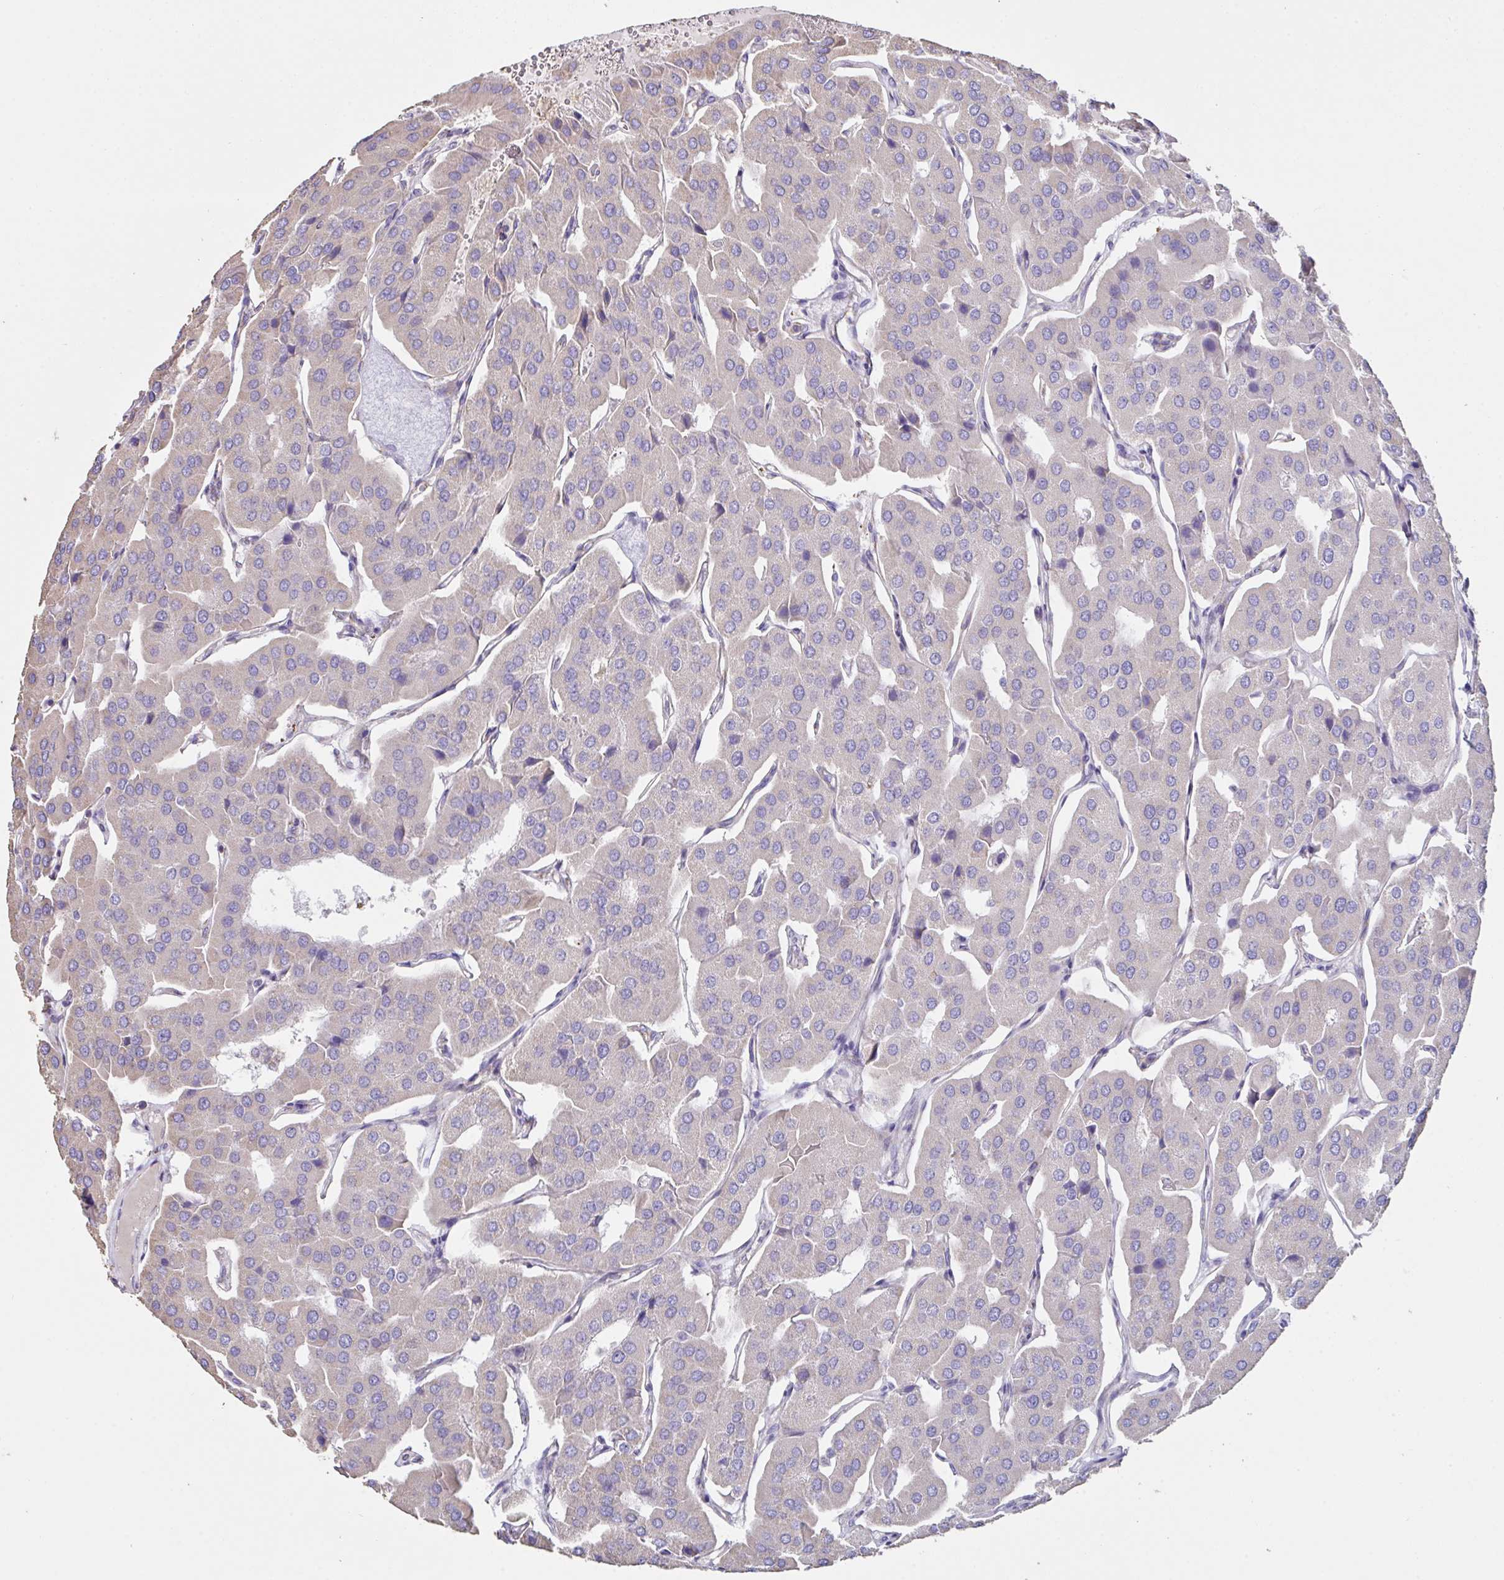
{"staining": {"intensity": "weak", "quantity": "<25%", "location": "cytoplasmic/membranous"}, "tissue": "parathyroid gland", "cell_type": "Glandular cells", "image_type": "normal", "snomed": [{"axis": "morphology", "description": "Normal tissue, NOS"}, {"axis": "morphology", "description": "Adenoma, NOS"}, {"axis": "topography", "description": "Parathyroid gland"}], "caption": "Glandular cells are negative for protein expression in benign human parathyroid gland. (Immunohistochemistry, brightfield microscopy, high magnification).", "gene": "DOK7", "patient": {"sex": "female", "age": 86}}